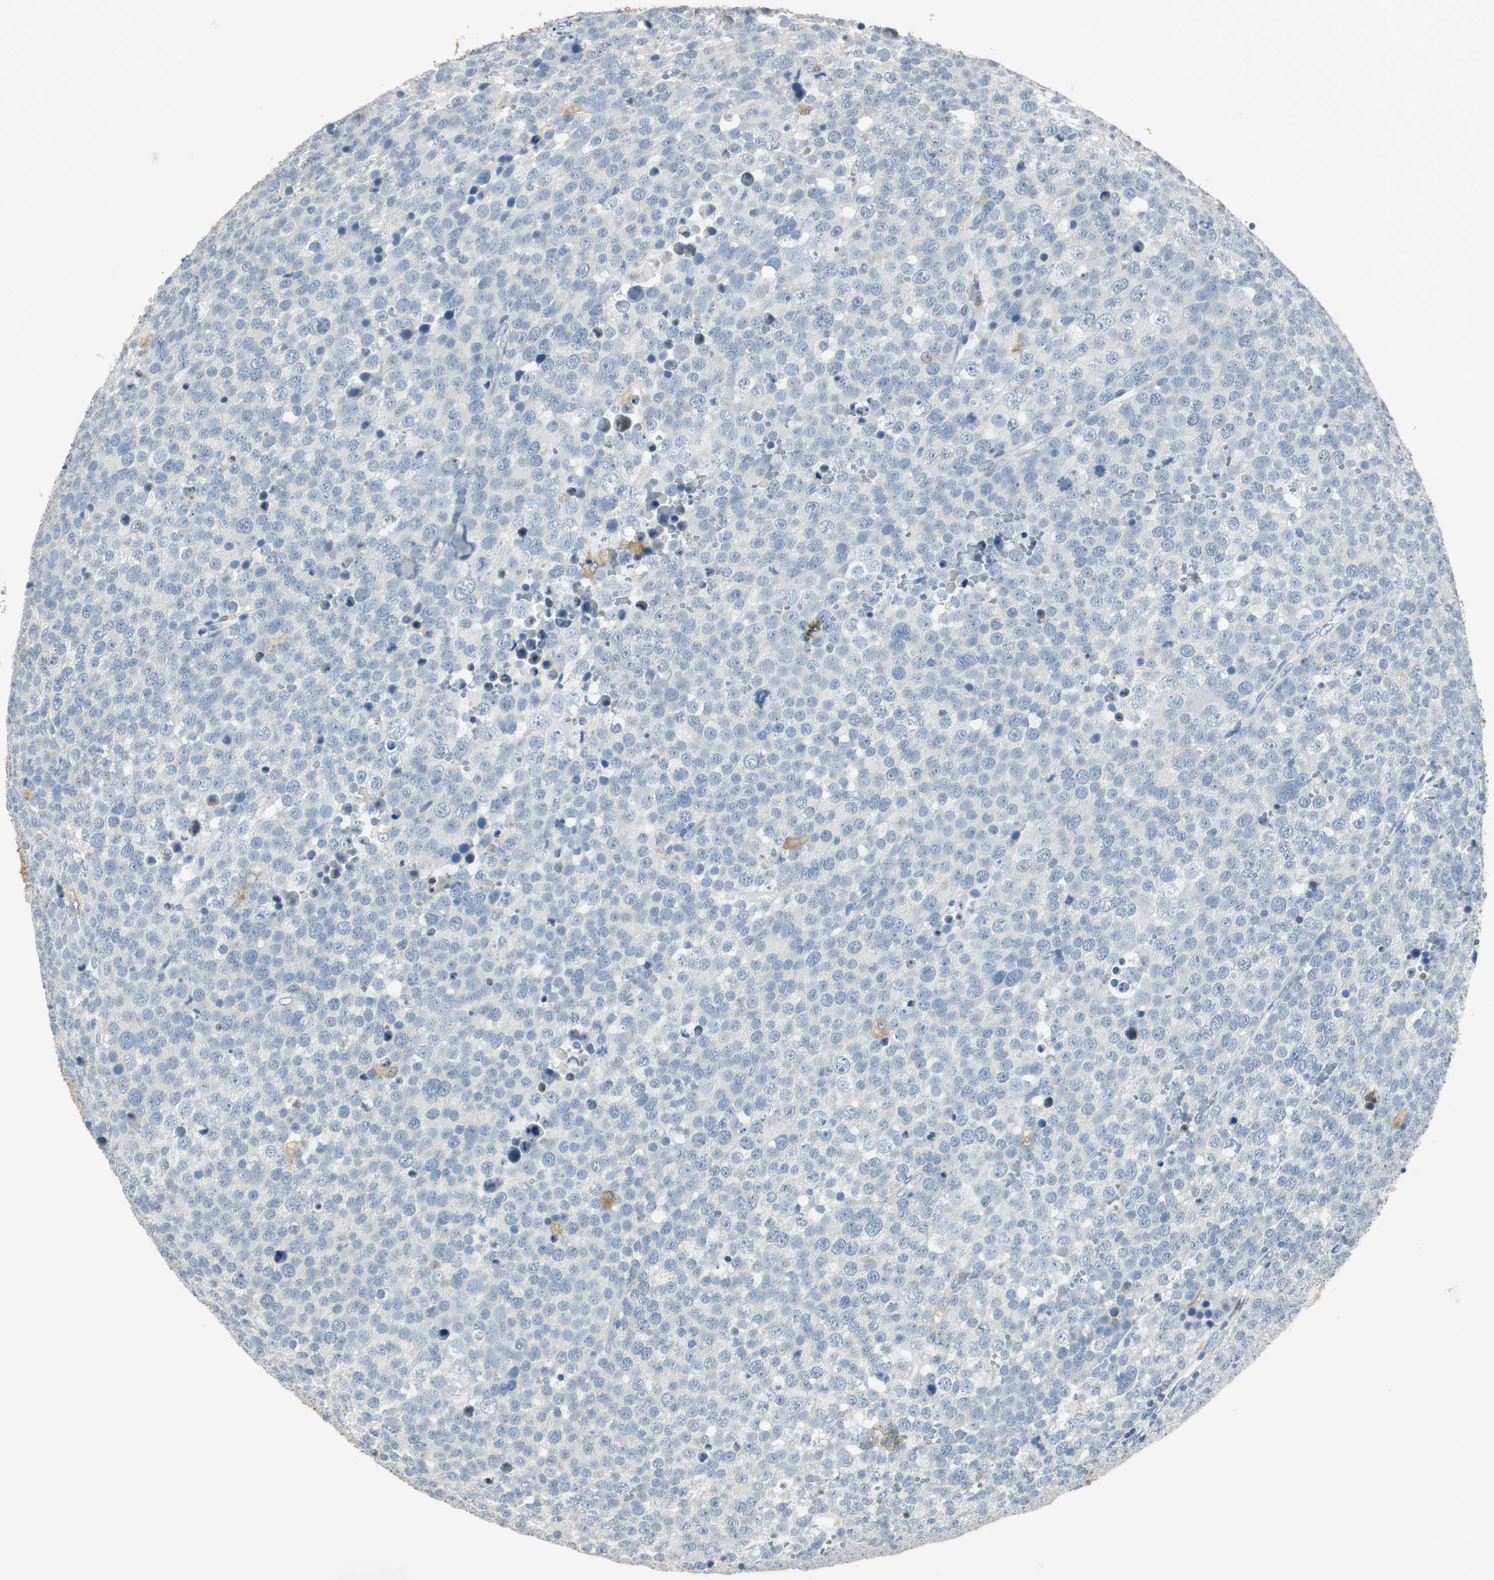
{"staining": {"intensity": "negative", "quantity": "none", "location": "none"}, "tissue": "testis cancer", "cell_type": "Tumor cells", "image_type": "cancer", "snomed": [{"axis": "morphology", "description": "Seminoma, NOS"}, {"axis": "topography", "description": "Testis"}], "caption": "Immunohistochemical staining of testis cancer displays no significant expression in tumor cells. Nuclei are stained in blue.", "gene": "MSTO1", "patient": {"sex": "male", "age": 71}}